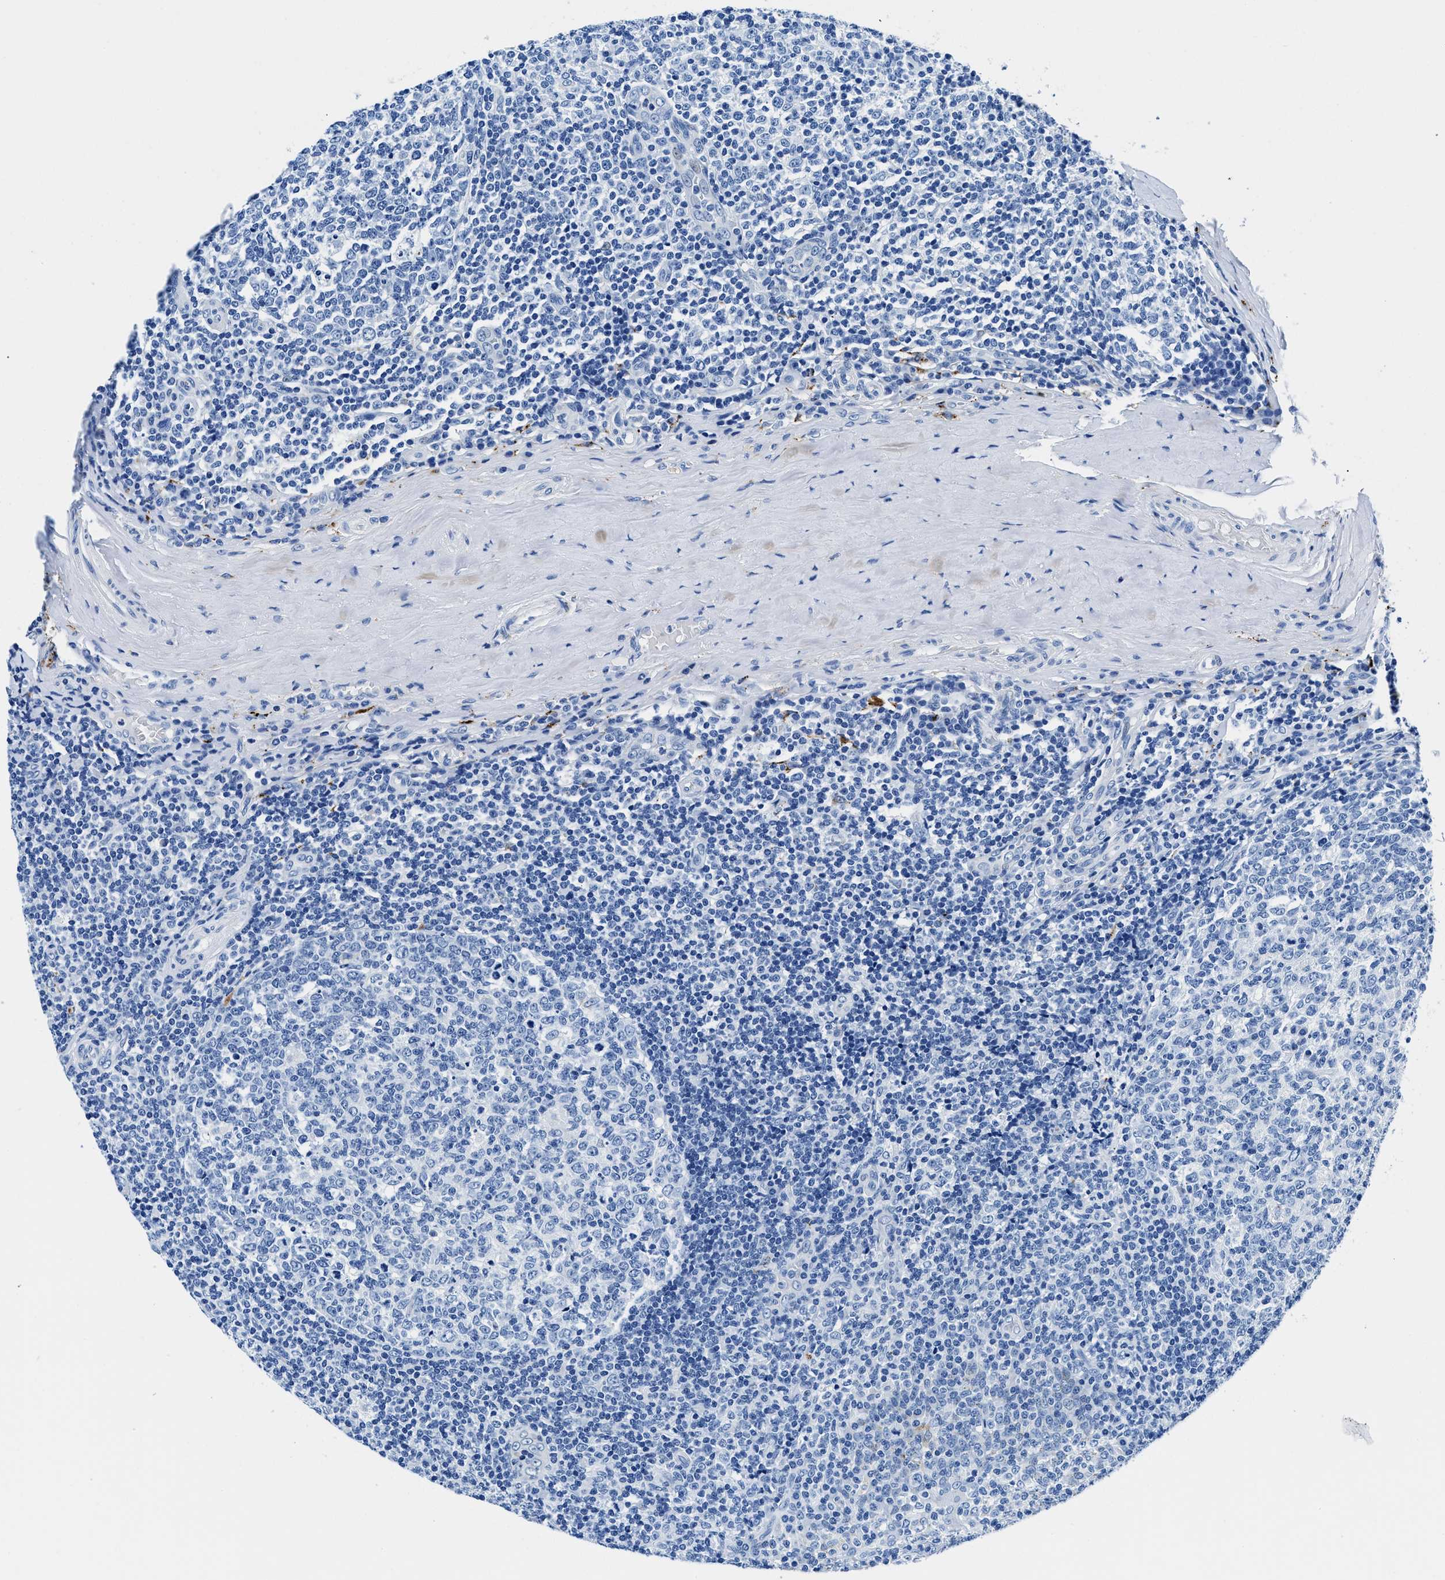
{"staining": {"intensity": "negative", "quantity": "none", "location": "none"}, "tissue": "tonsil", "cell_type": "Germinal center cells", "image_type": "normal", "snomed": [{"axis": "morphology", "description": "Normal tissue, NOS"}, {"axis": "topography", "description": "Tonsil"}], "caption": "IHC histopathology image of benign human tonsil stained for a protein (brown), which reveals no staining in germinal center cells.", "gene": "OR14K1", "patient": {"sex": "female", "age": 19}}